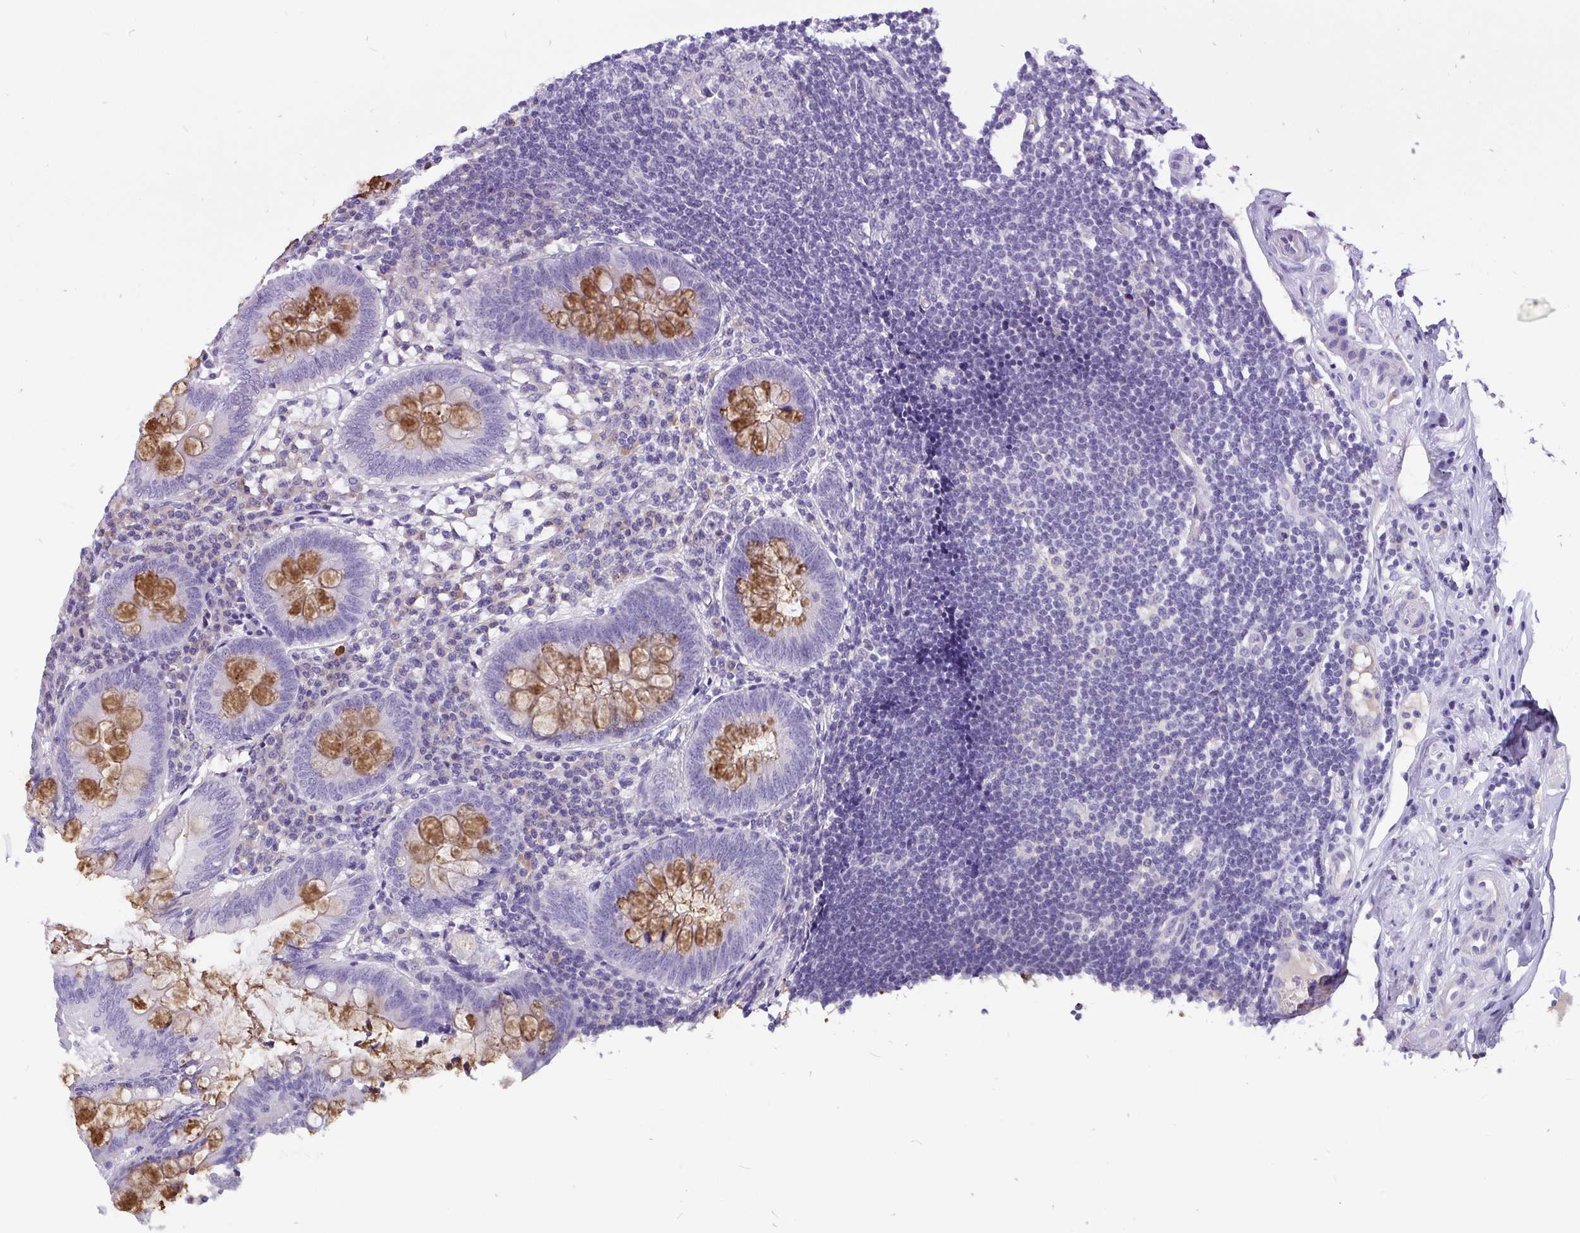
{"staining": {"intensity": "moderate", "quantity": "25%-75%", "location": "cytoplasmic/membranous"}, "tissue": "appendix", "cell_type": "Glandular cells", "image_type": "normal", "snomed": [{"axis": "morphology", "description": "Normal tissue, NOS"}, {"axis": "topography", "description": "Appendix"}], "caption": "Immunohistochemical staining of unremarkable human appendix reveals medium levels of moderate cytoplasmic/membranous staining in about 25%-75% of glandular cells.", "gene": "ADAMTS6", "patient": {"sex": "female", "age": 57}}